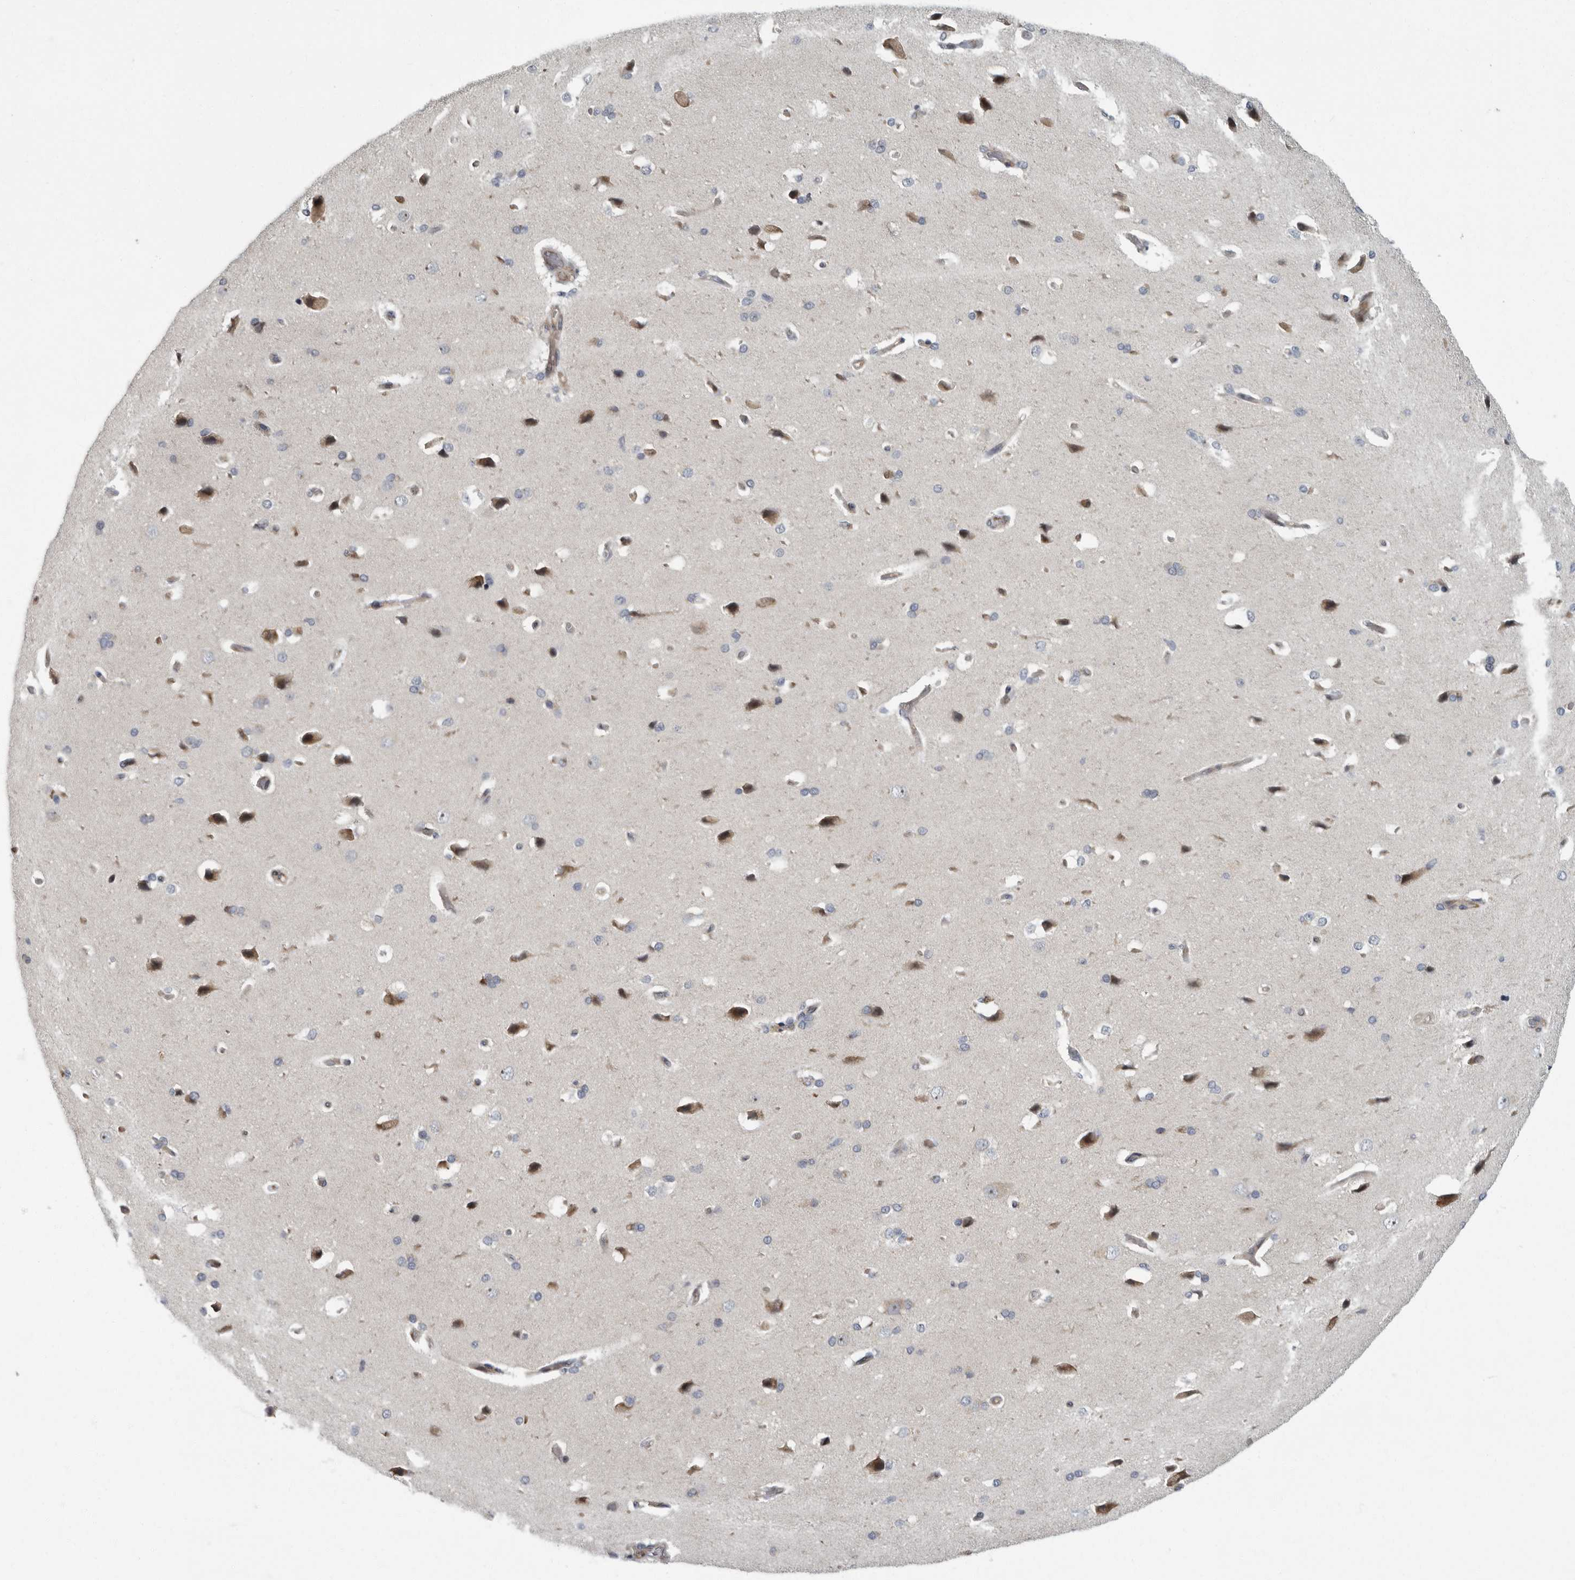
{"staining": {"intensity": "negative", "quantity": "none", "location": "none"}, "tissue": "cerebral cortex", "cell_type": "Endothelial cells", "image_type": "normal", "snomed": [{"axis": "morphology", "description": "Normal tissue, NOS"}, {"axis": "topography", "description": "Cerebral cortex"}], "caption": "Cerebral cortex stained for a protein using IHC exhibits no positivity endothelial cells.", "gene": "PDCD11", "patient": {"sex": "male", "age": 62}}